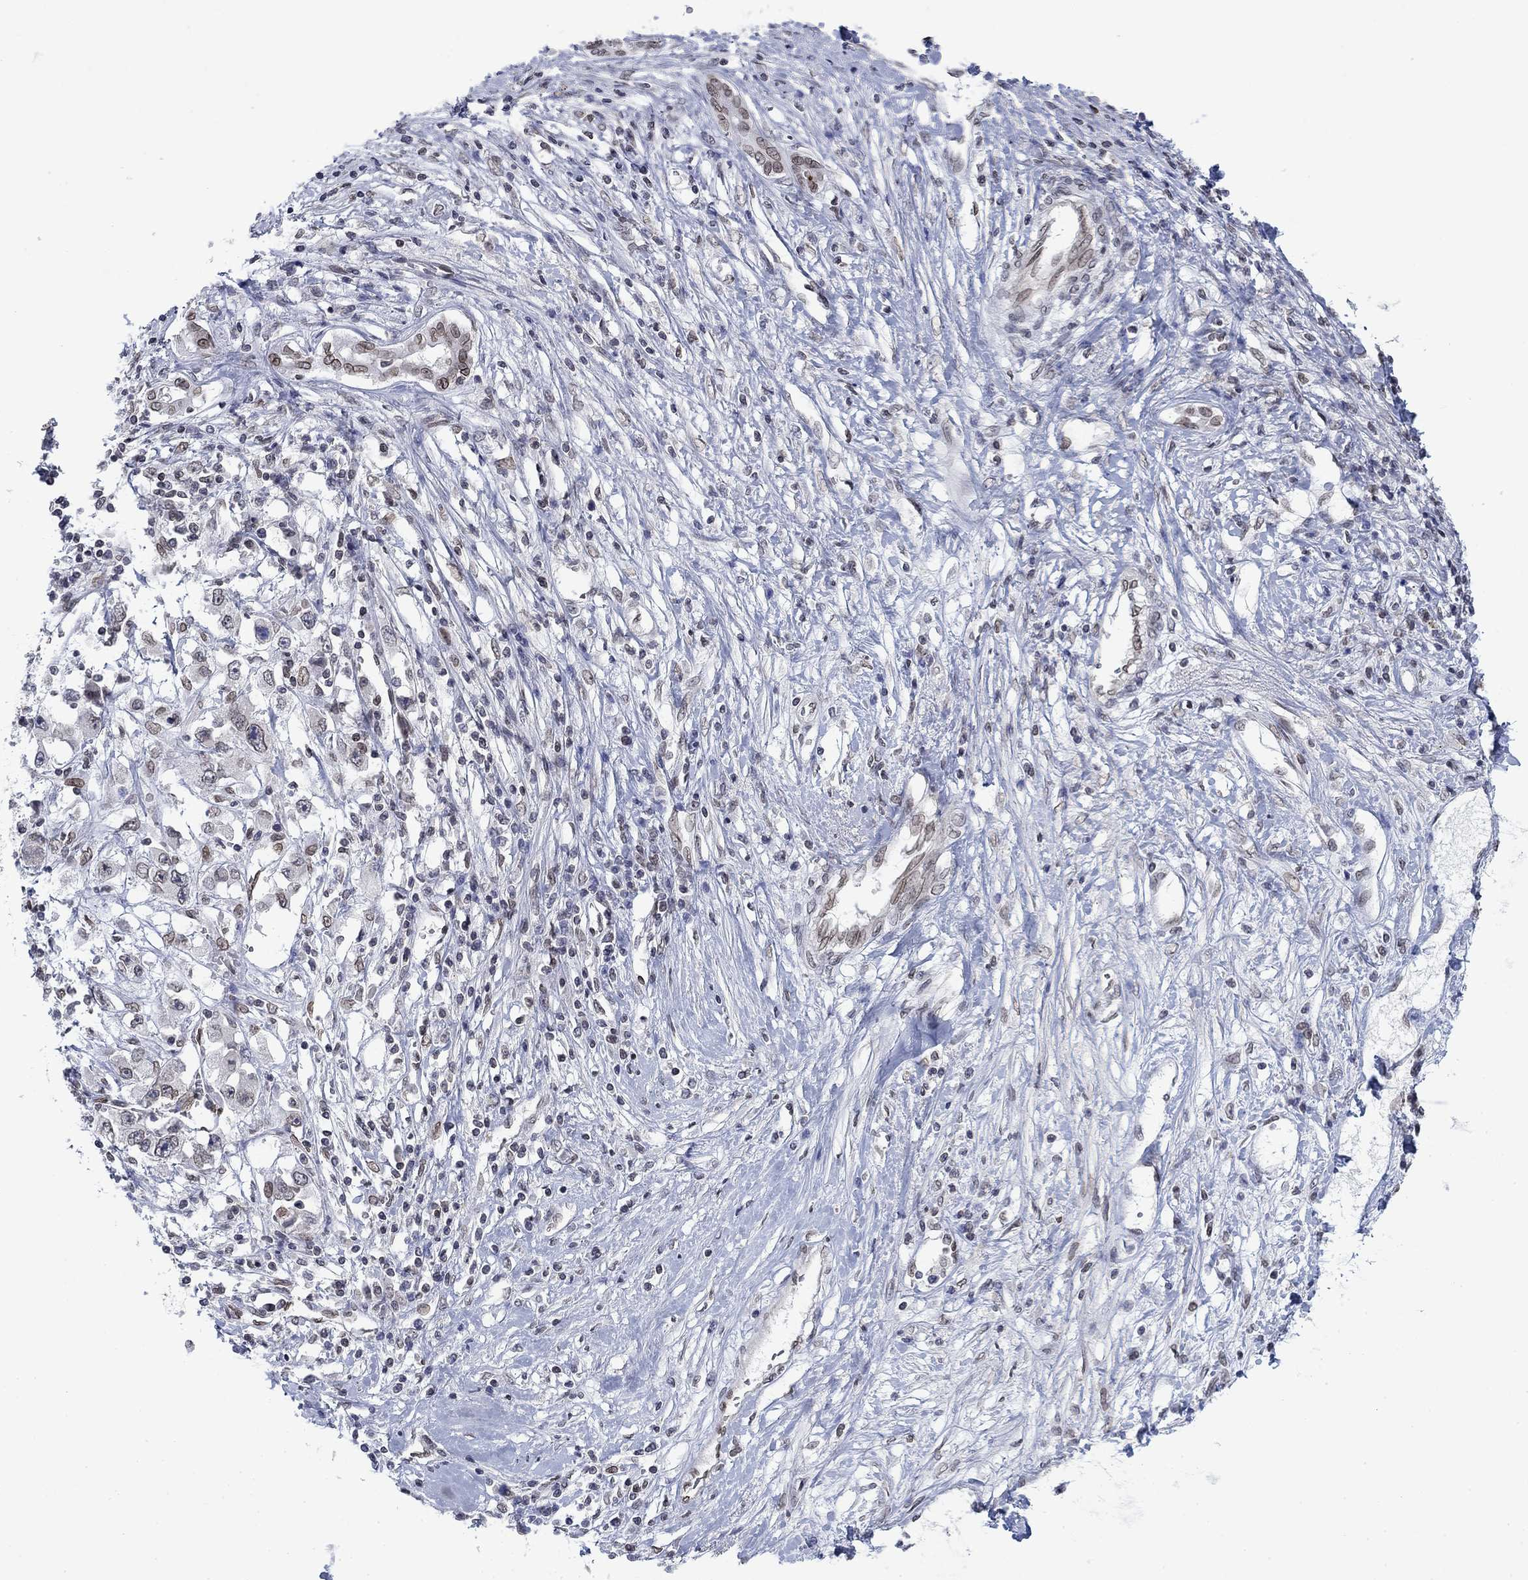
{"staining": {"intensity": "strong", "quantity": "<25%", "location": "cytoplasmic/membranous,nuclear"}, "tissue": "liver cancer", "cell_type": "Tumor cells", "image_type": "cancer", "snomed": [{"axis": "morphology", "description": "Adenocarcinoma, NOS"}, {"axis": "morphology", "description": "Cholangiocarcinoma"}, {"axis": "topography", "description": "Liver"}], "caption": "A high-resolution histopathology image shows IHC staining of adenocarcinoma (liver), which exhibits strong cytoplasmic/membranous and nuclear staining in about <25% of tumor cells.", "gene": "TOR1AIP1", "patient": {"sex": "male", "age": 64}}